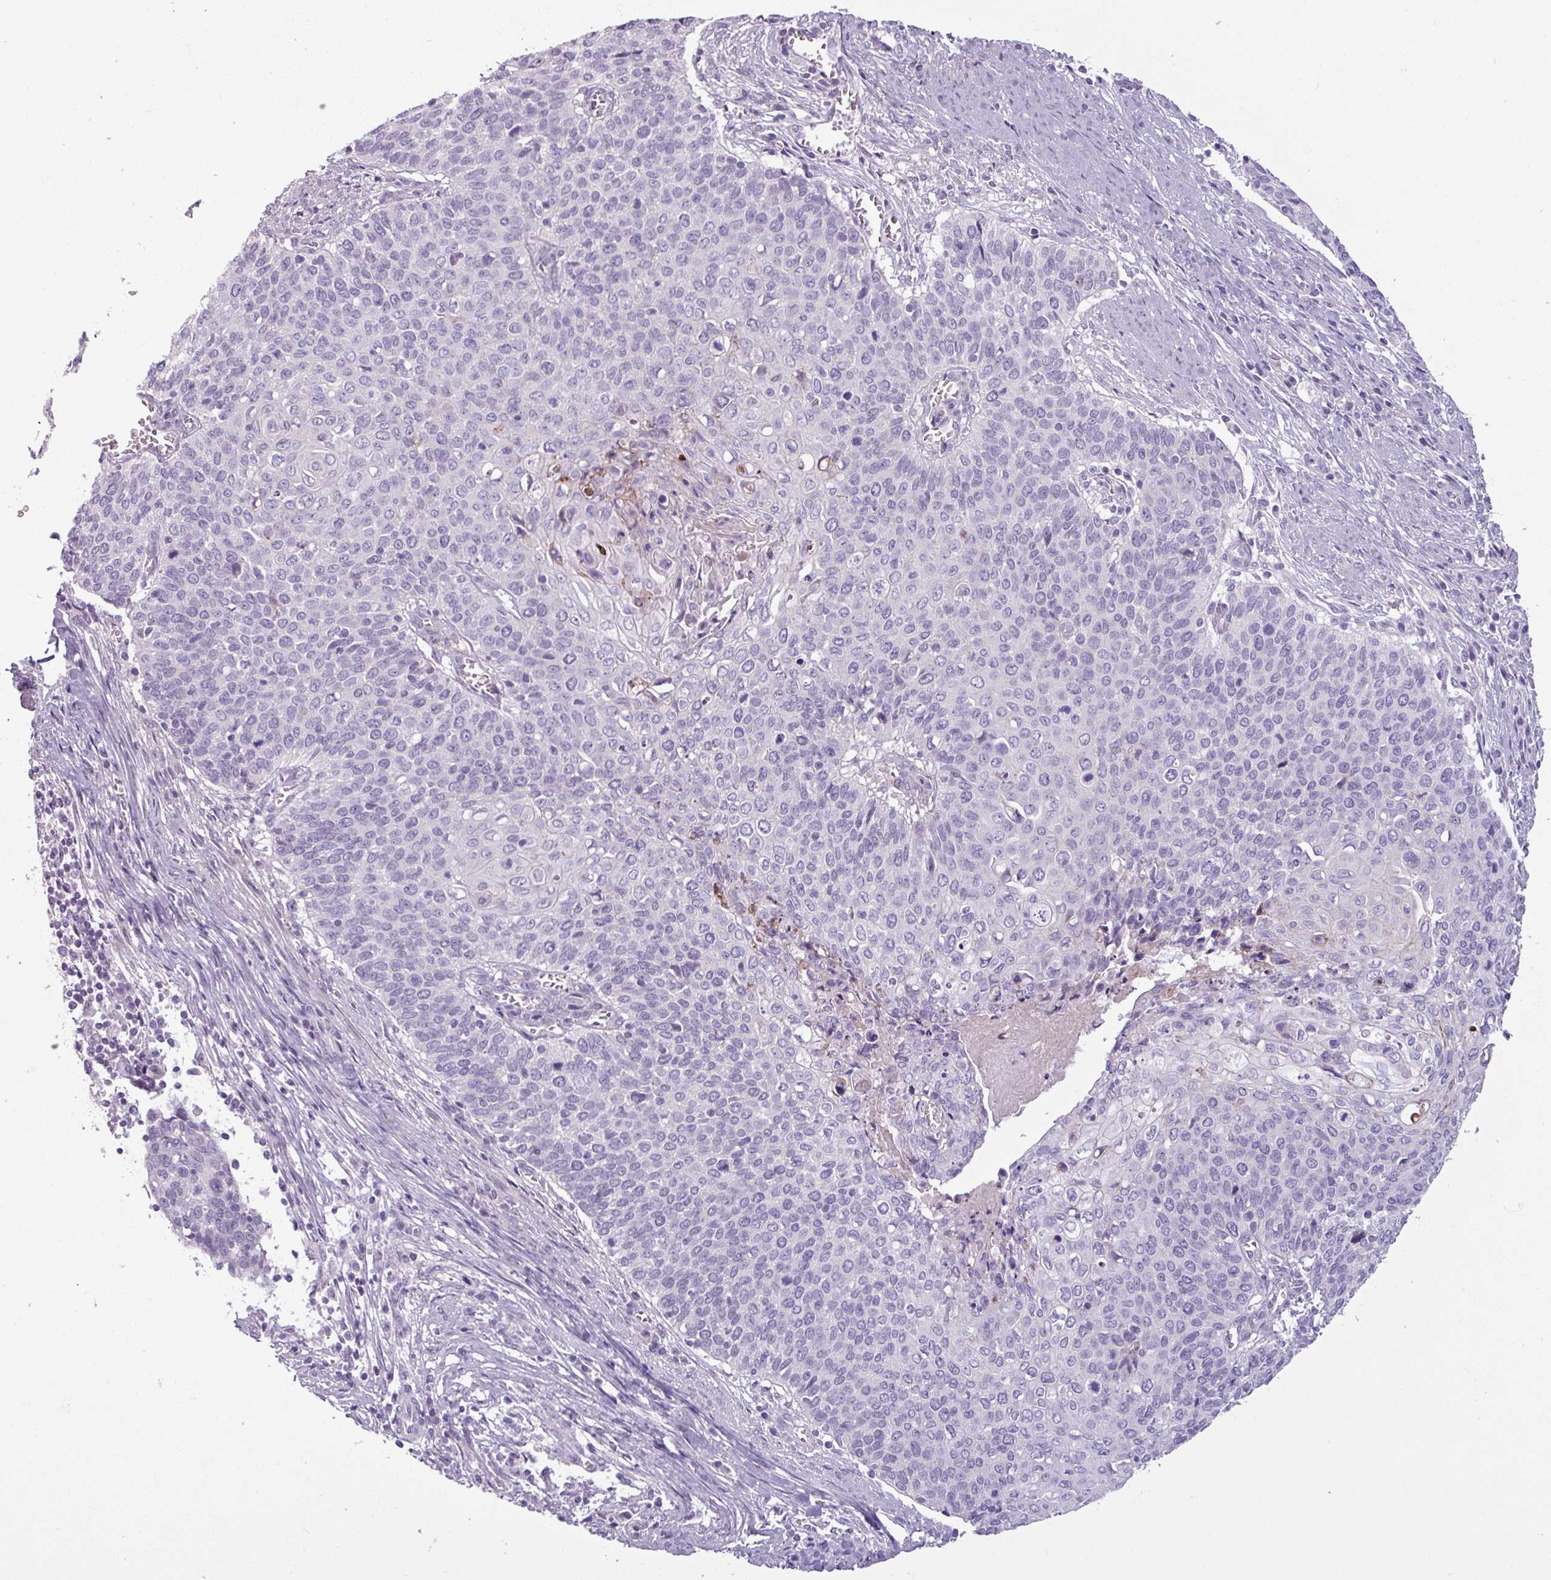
{"staining": {"intensity": "negative", "quantity": "none", "location": "none"}, "tissue": "cervical cancer", "cell_type": "Tumor cells", "image_type": "cancer", "snomed": [{"axis": "morphology", "description": "Squamous cell carcinoma, NOS"}, {"axis": "topography", "description": "Cervix"}], "caption": "Tumor cells show no significant protein expression in cervical cancer.", "gene": "PNMA6A", "patient": {"sex": "female", "age": 39}}